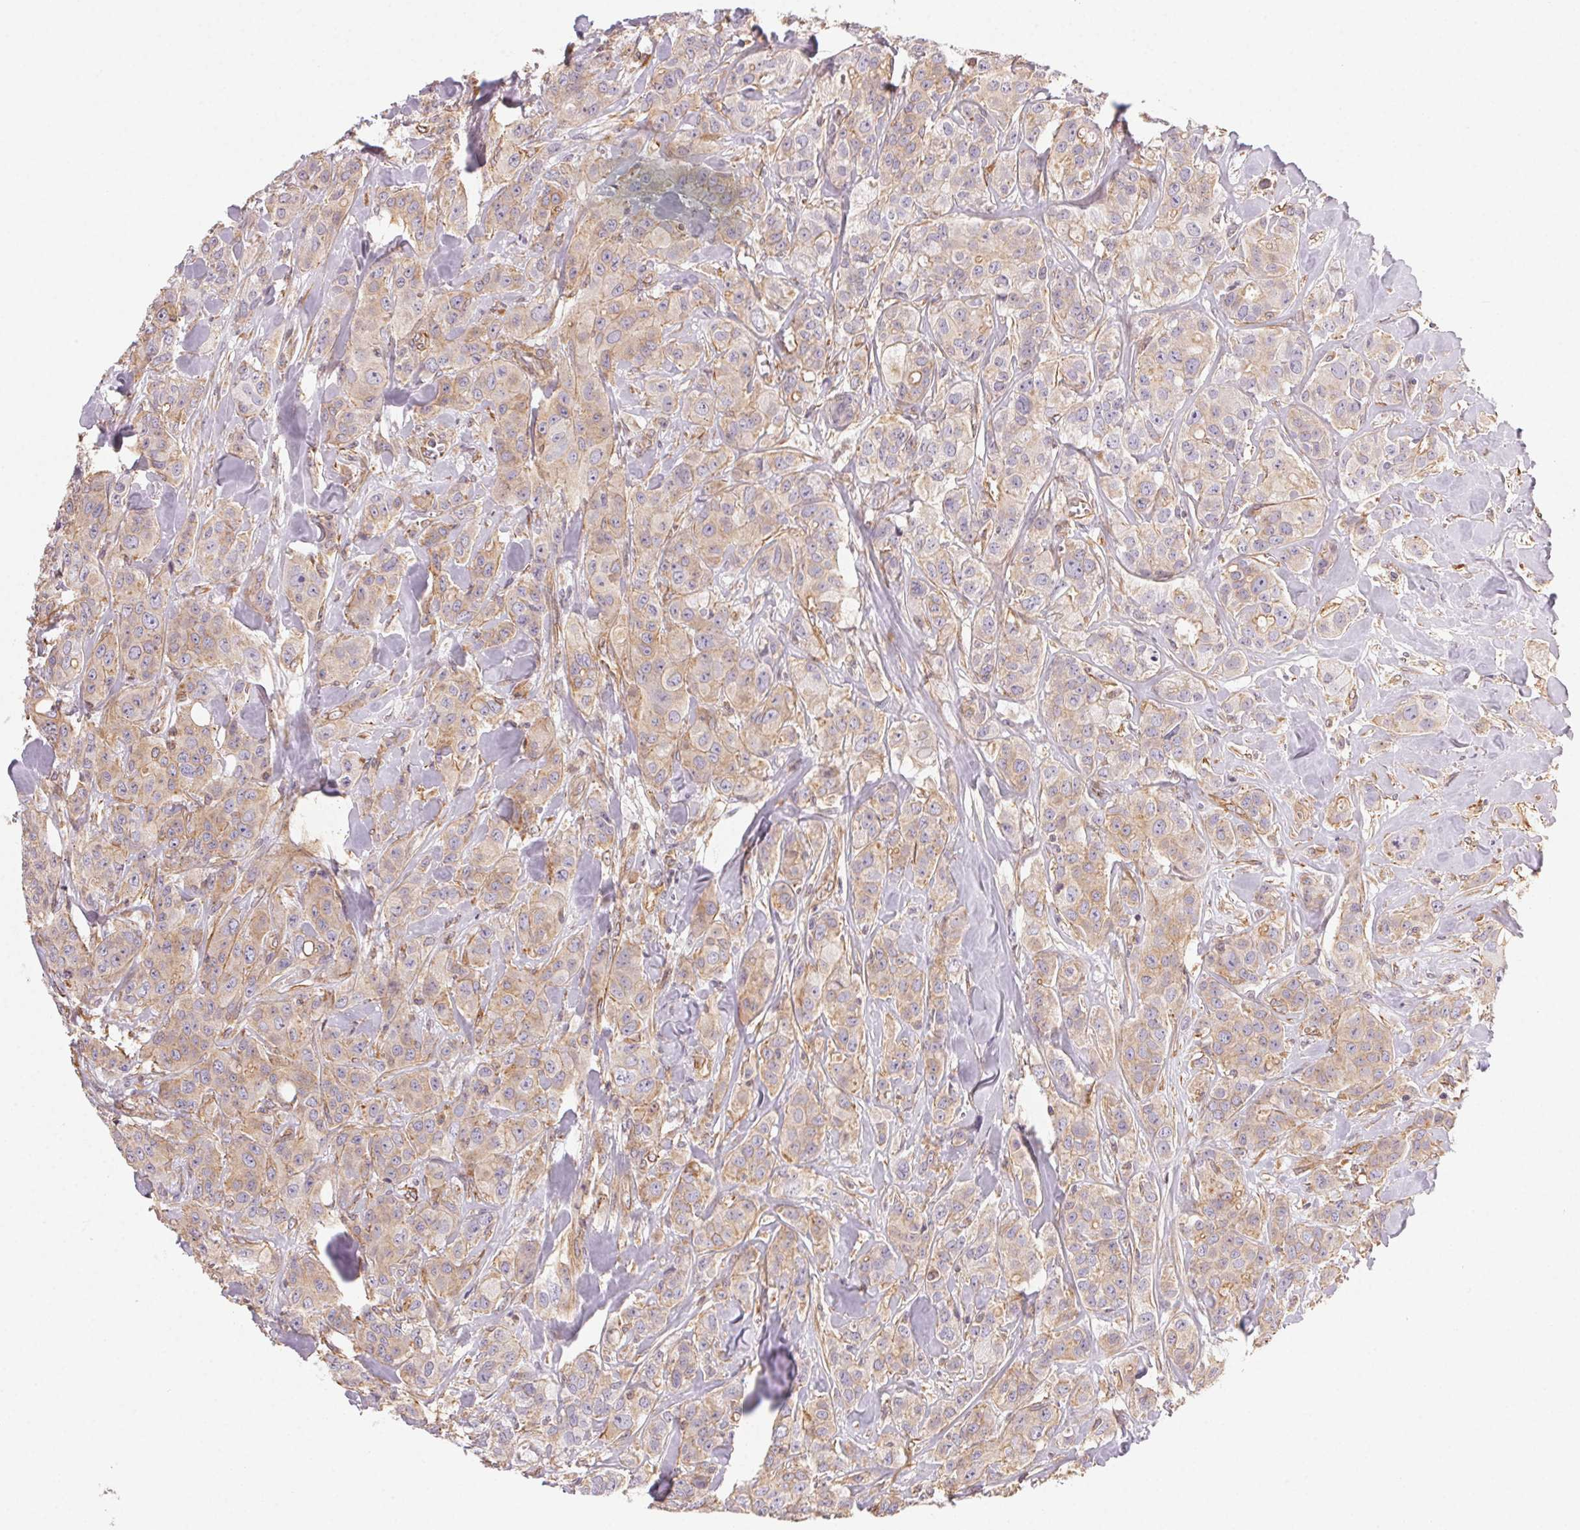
{"staining": {"intensity": "weak", "quantity": ">75%", "location": "cytoplasmic/membranous"}, "tissue": "breast cancer", "cell_type": "Tumor cells", "image_type": "cancer", "snomed": [{"axis": "morphology", "description": "Duct carcinoma"}, {"axis": "topography", "description": "Breast"}], "caption": "Breast cancer stained for a protein (brown) reveals weak cytoplasmic/membranous positive expression in approximately >75% of tumor cells.", "gene": "PLA2G4F", "patient": {"sex": "female", "age": 43}}